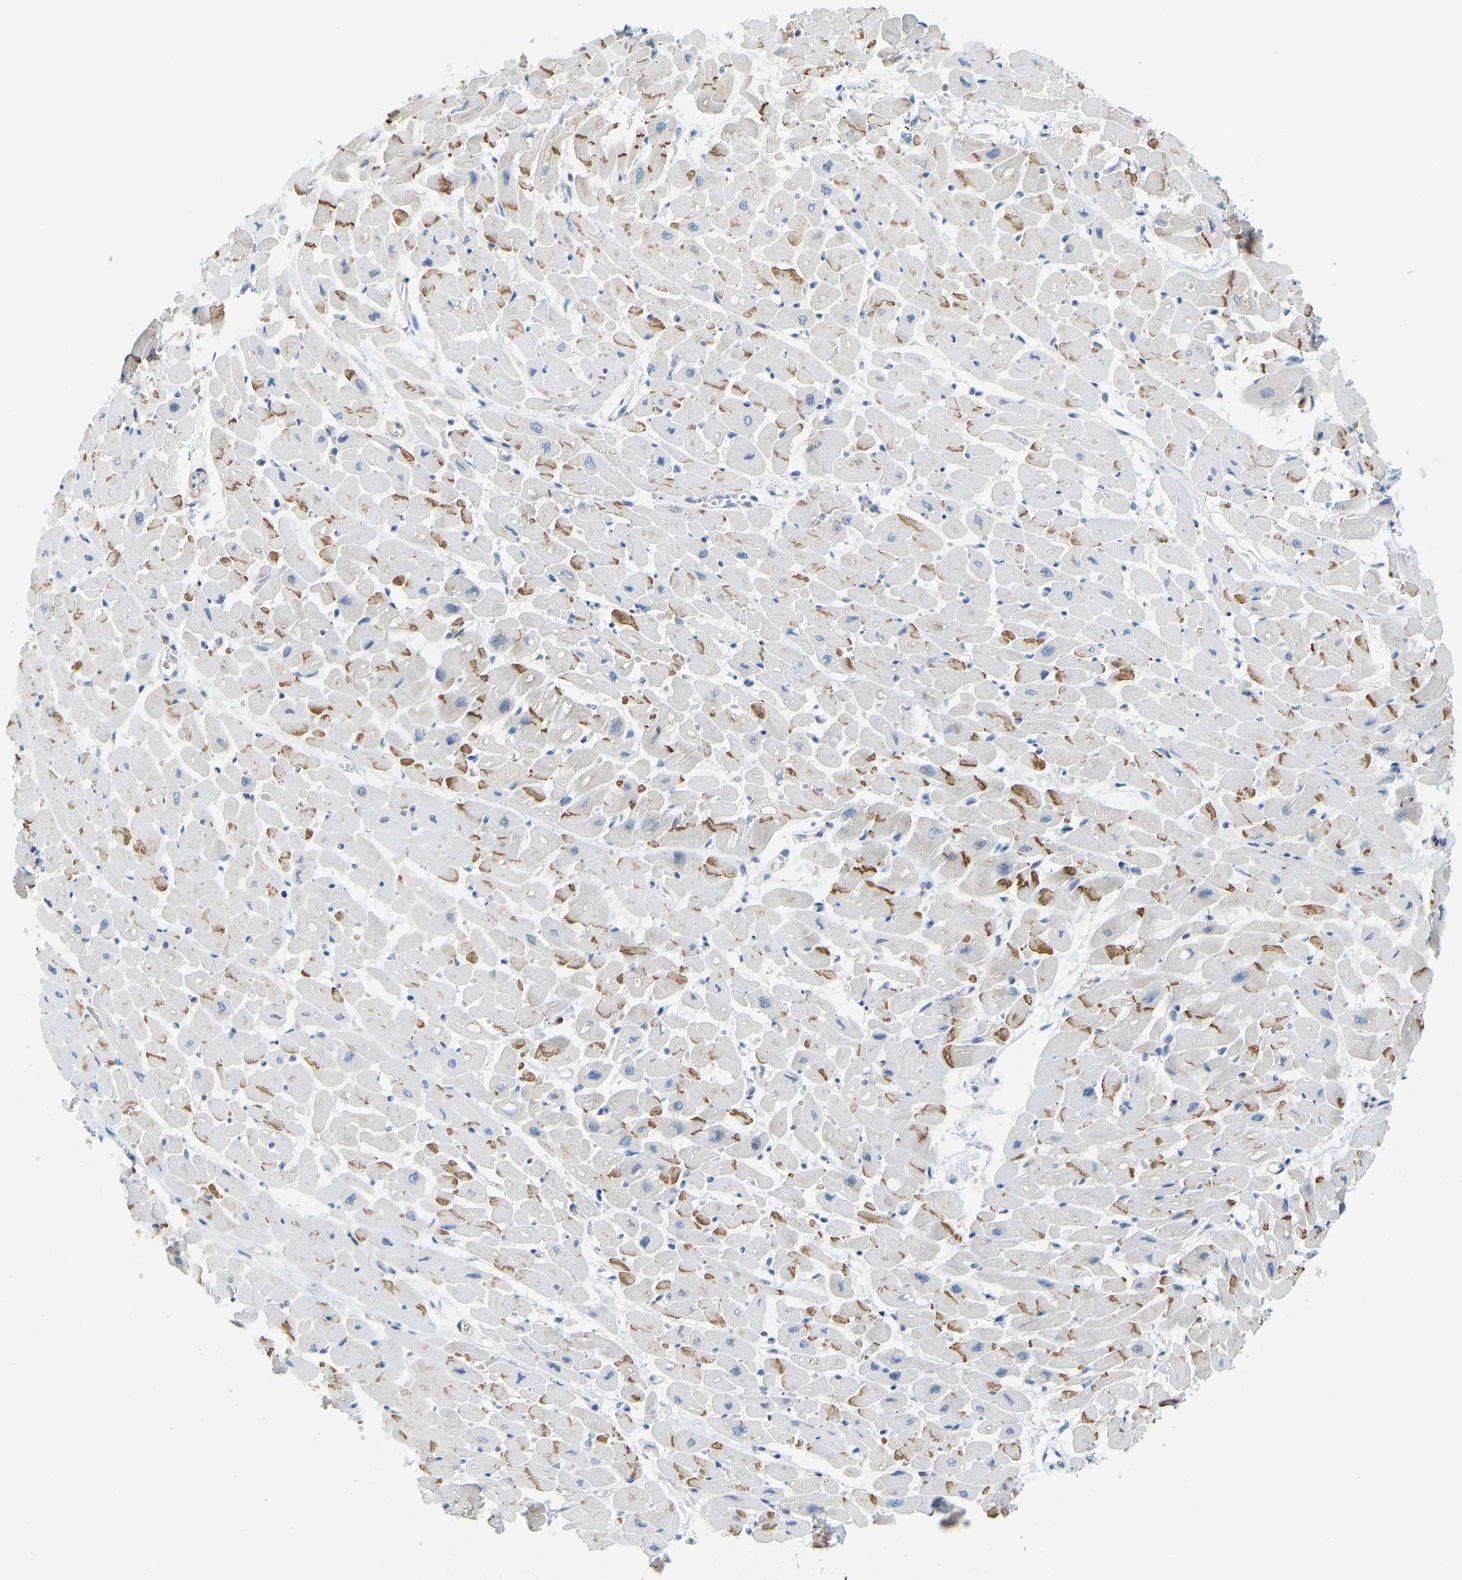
{"staining": {"intensity": "moderate", "quantity": ">75%", "location": "cytoplasmic/membranous"}, "tissue": "heart muscle", "cell_type": "Cardiomyocytes", "image_type": "normal", "snomed": [{"axis": "morphology", "description": "Normal tissue, NOS"}, {"axis": "topography", "description": "Heart"}], "caption": "Immunohistochemistry photomicrograph of benign heart muscle: heart muscle stained using immunohistochemistry shows medium levels of moderate protein expression localized specifically in the cytoplasmic/membranous of cardiomyocytes, appearing as a cytoplasmic/membranous brown color.", "gene": "GDA", "patient": {"sex": "male", "age": 45}}